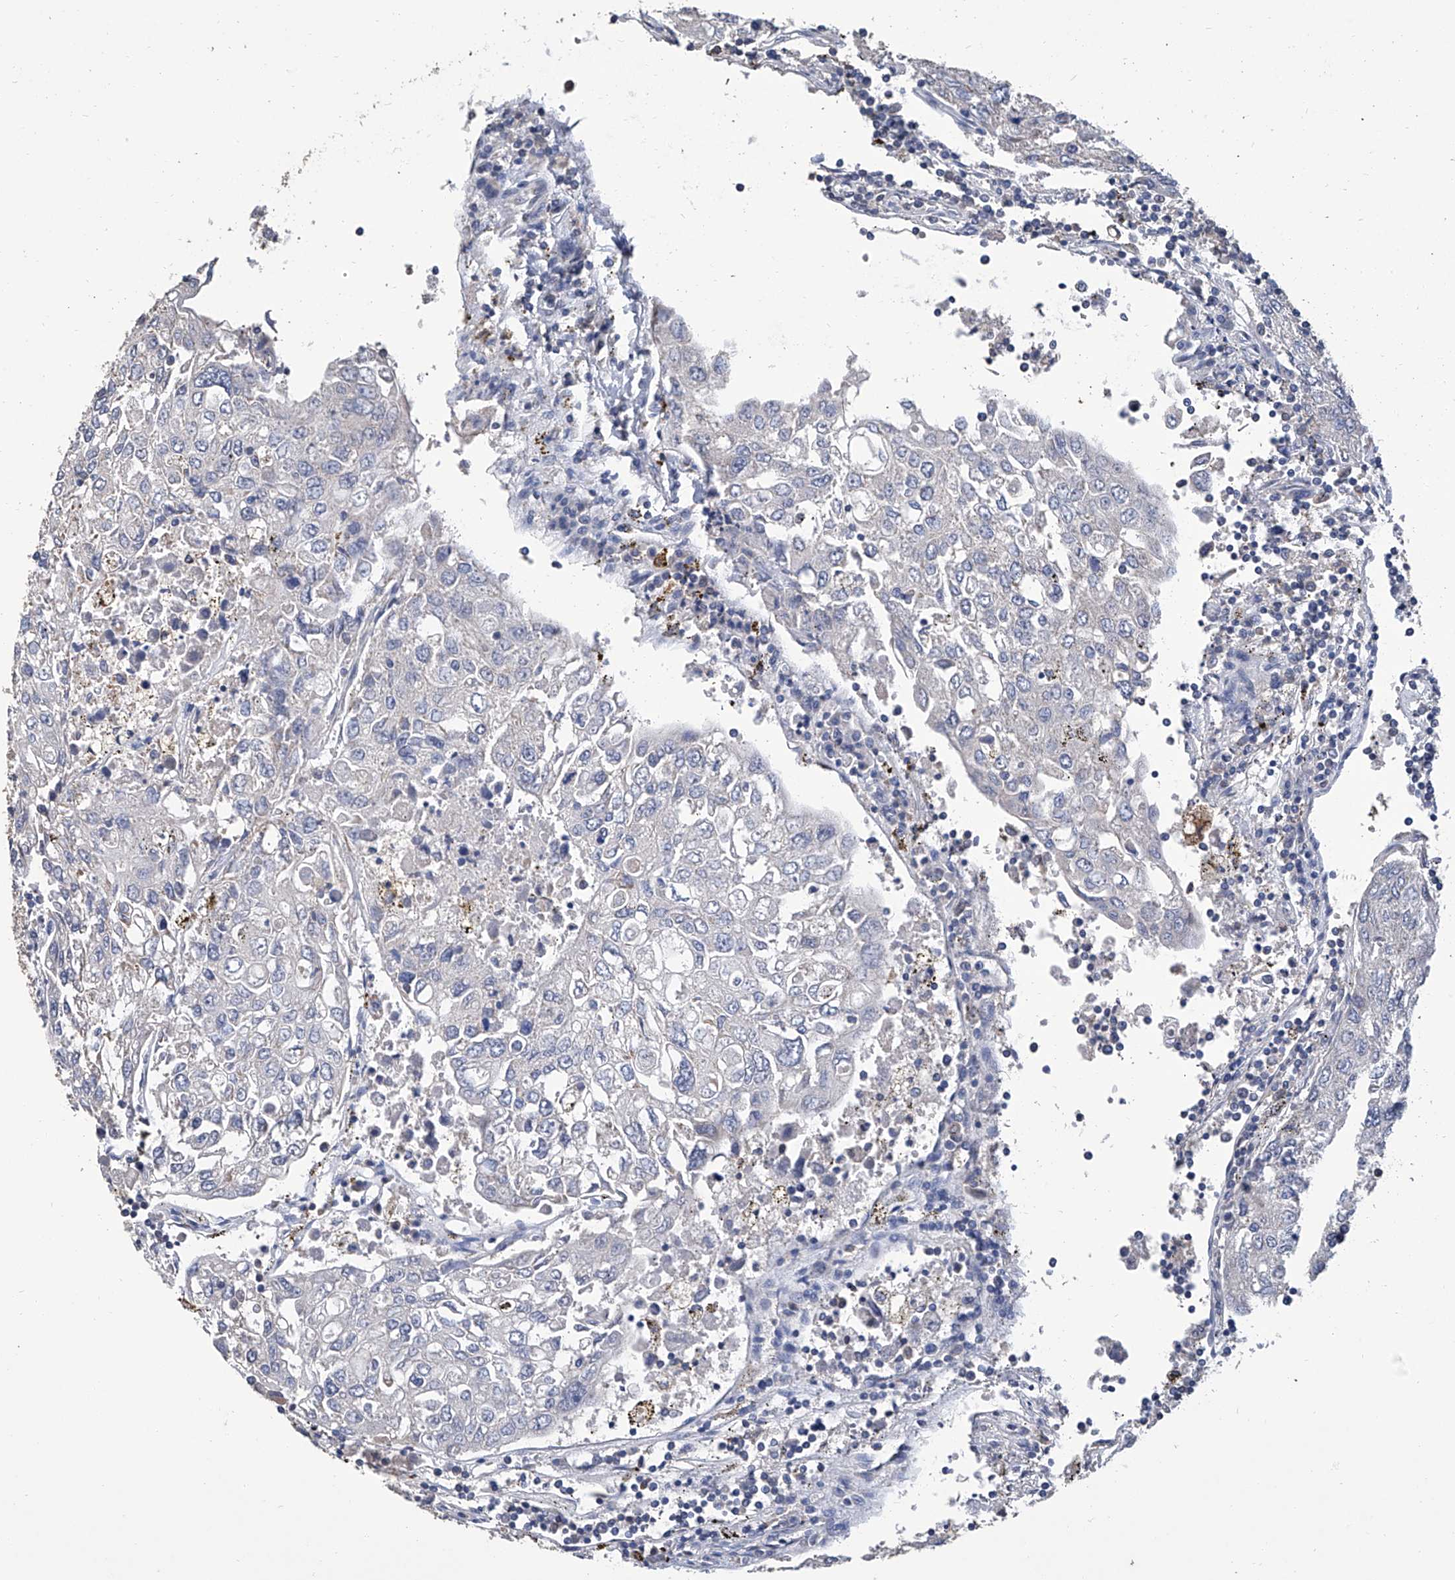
{"staining": {"intensity": "negative", "quantity": "none", "location": "none"}, "tissue": "urothelial cancer", "cell_type": "Tumor cells", "image_type": "cancer", "snomed": [{"axis": "morphology", "description": "Urothelial carcinoma, High grade"}, {"axis": "topography", "description": "Lymph node"}, {"axis": "topography", "description": "Urinary bladder"}], "caption": "High power microscopy micrograph of an IHC photomicrograph of high-grade urothelial carcinoma, revealing no significant staining in tumor cells.", "gene": "GPT", "patient": {"sex": "male", "age": 51}}